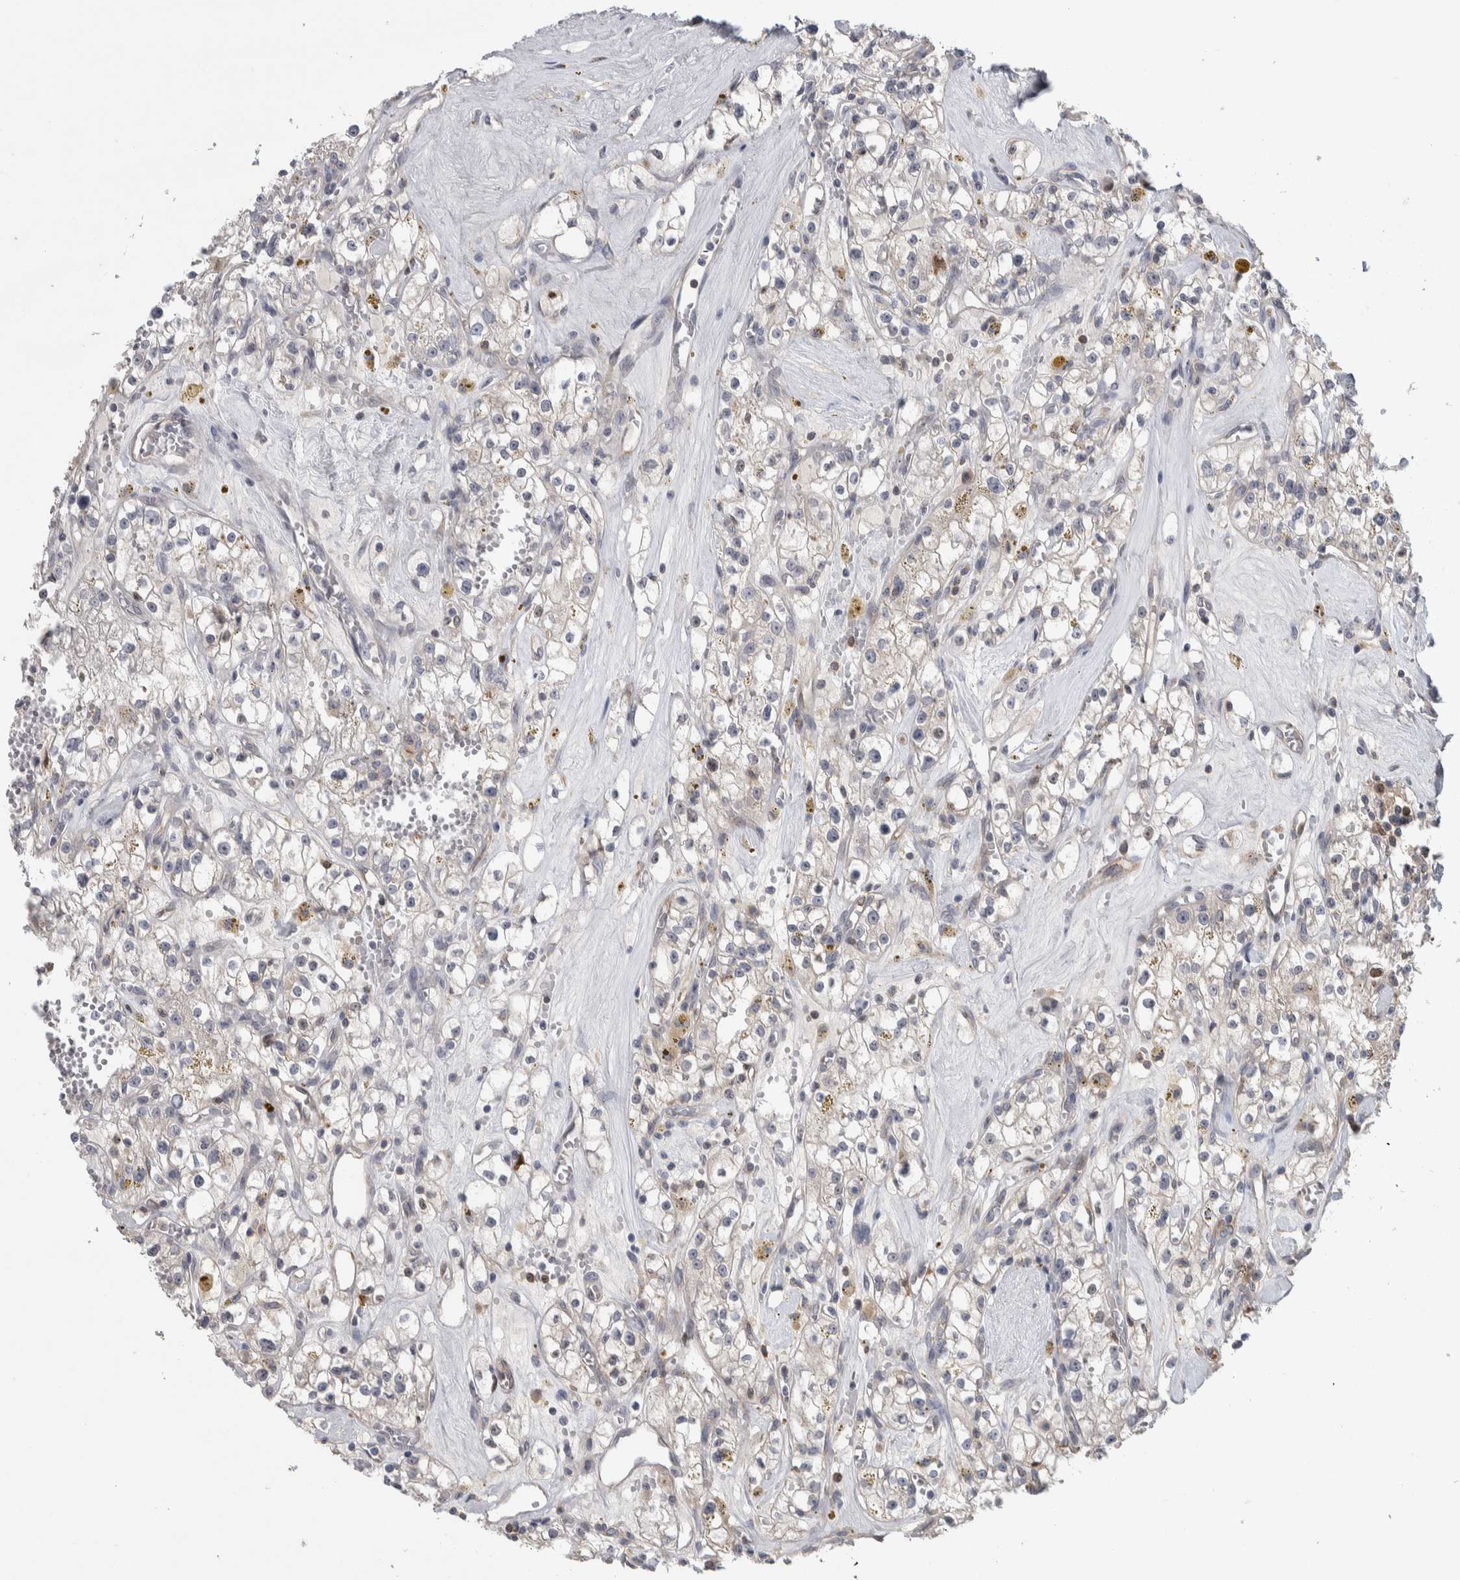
{"staining": {"intensity": "negative", "quantity": "none", "location": "none"}, "tissue": "renal cancer", "cell_type": "Tumor cells", "image_type": "cancer", "snomed": [{"axis": "morphology", "description": "Adenocarcinoma, NOS"}, {"axis": "topography", "description": "Kidney"}], "caption": "High magnification brightfield microscopy of renal cancer (adenocarcinoma) stained with DAB (brown) and counterstained with hematoxylin (blue): tumor cells show no significant staining.", "gene": "NFKB2", "patient": {"sex": "male", "age": 56}}